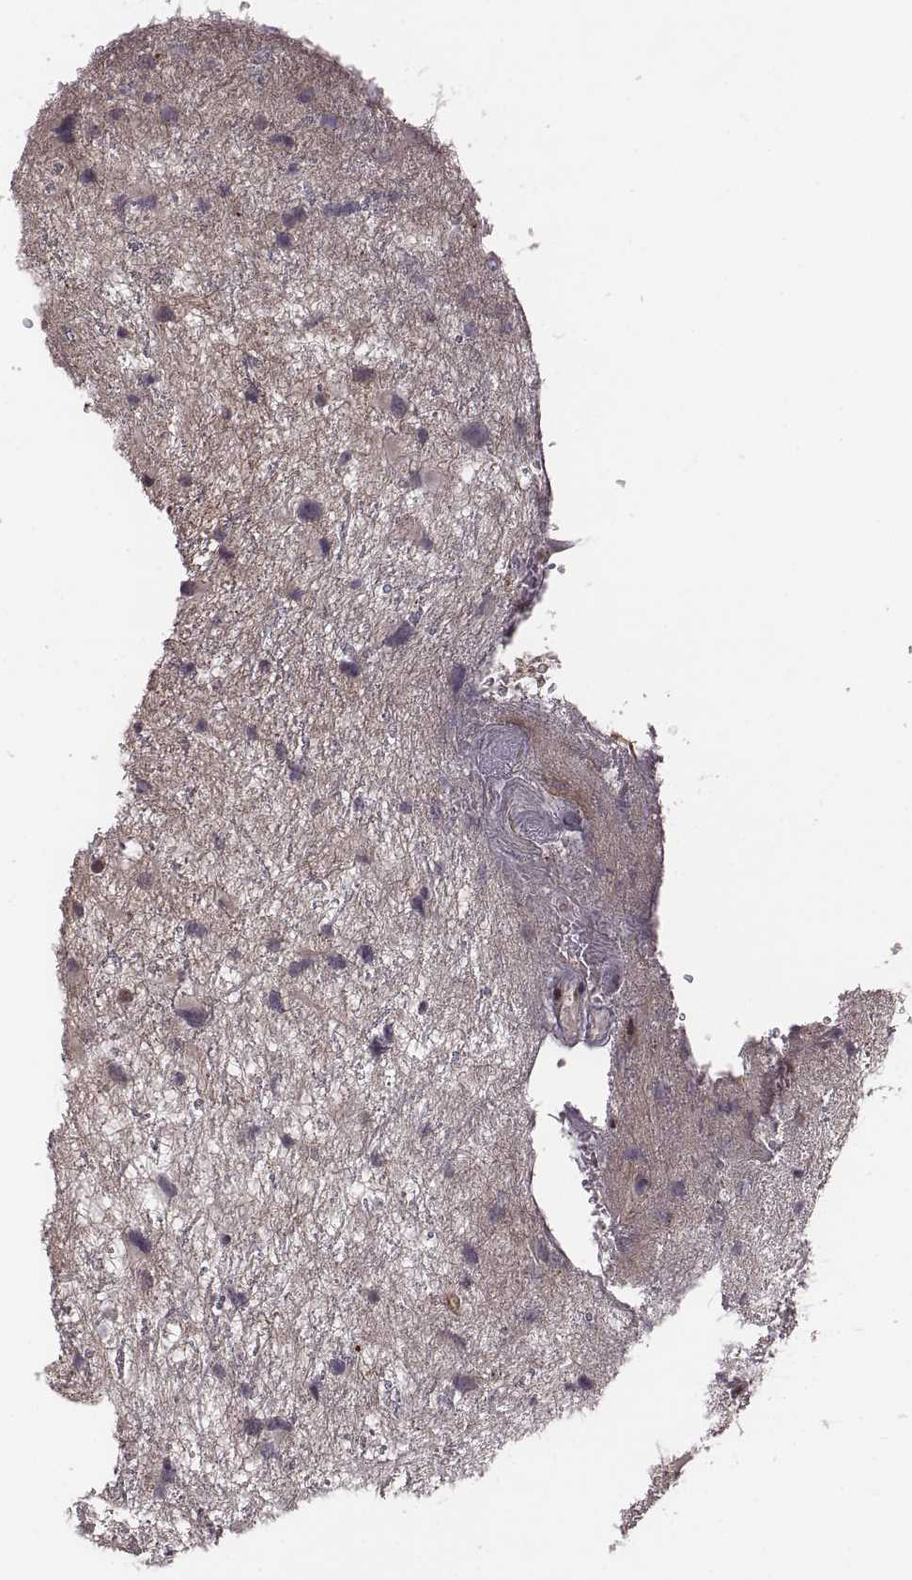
{"staining": {"intensity": "negative", "quantity": "none", "location": "none"}, "tissue": "glioma", "cell_type": "Tumor cells", "image_type": "cancer", "snomed": [{"axis": "morphology", "description": "Glioma, malignant, Low grade"}, {"axis": "topography", "description": "Brain"}], "caption": "An image of glioma stained for a protein shows no brown staining in tumor cells.", "gene": "RPL3", "patient": {"sex": "female", "age": 32}}